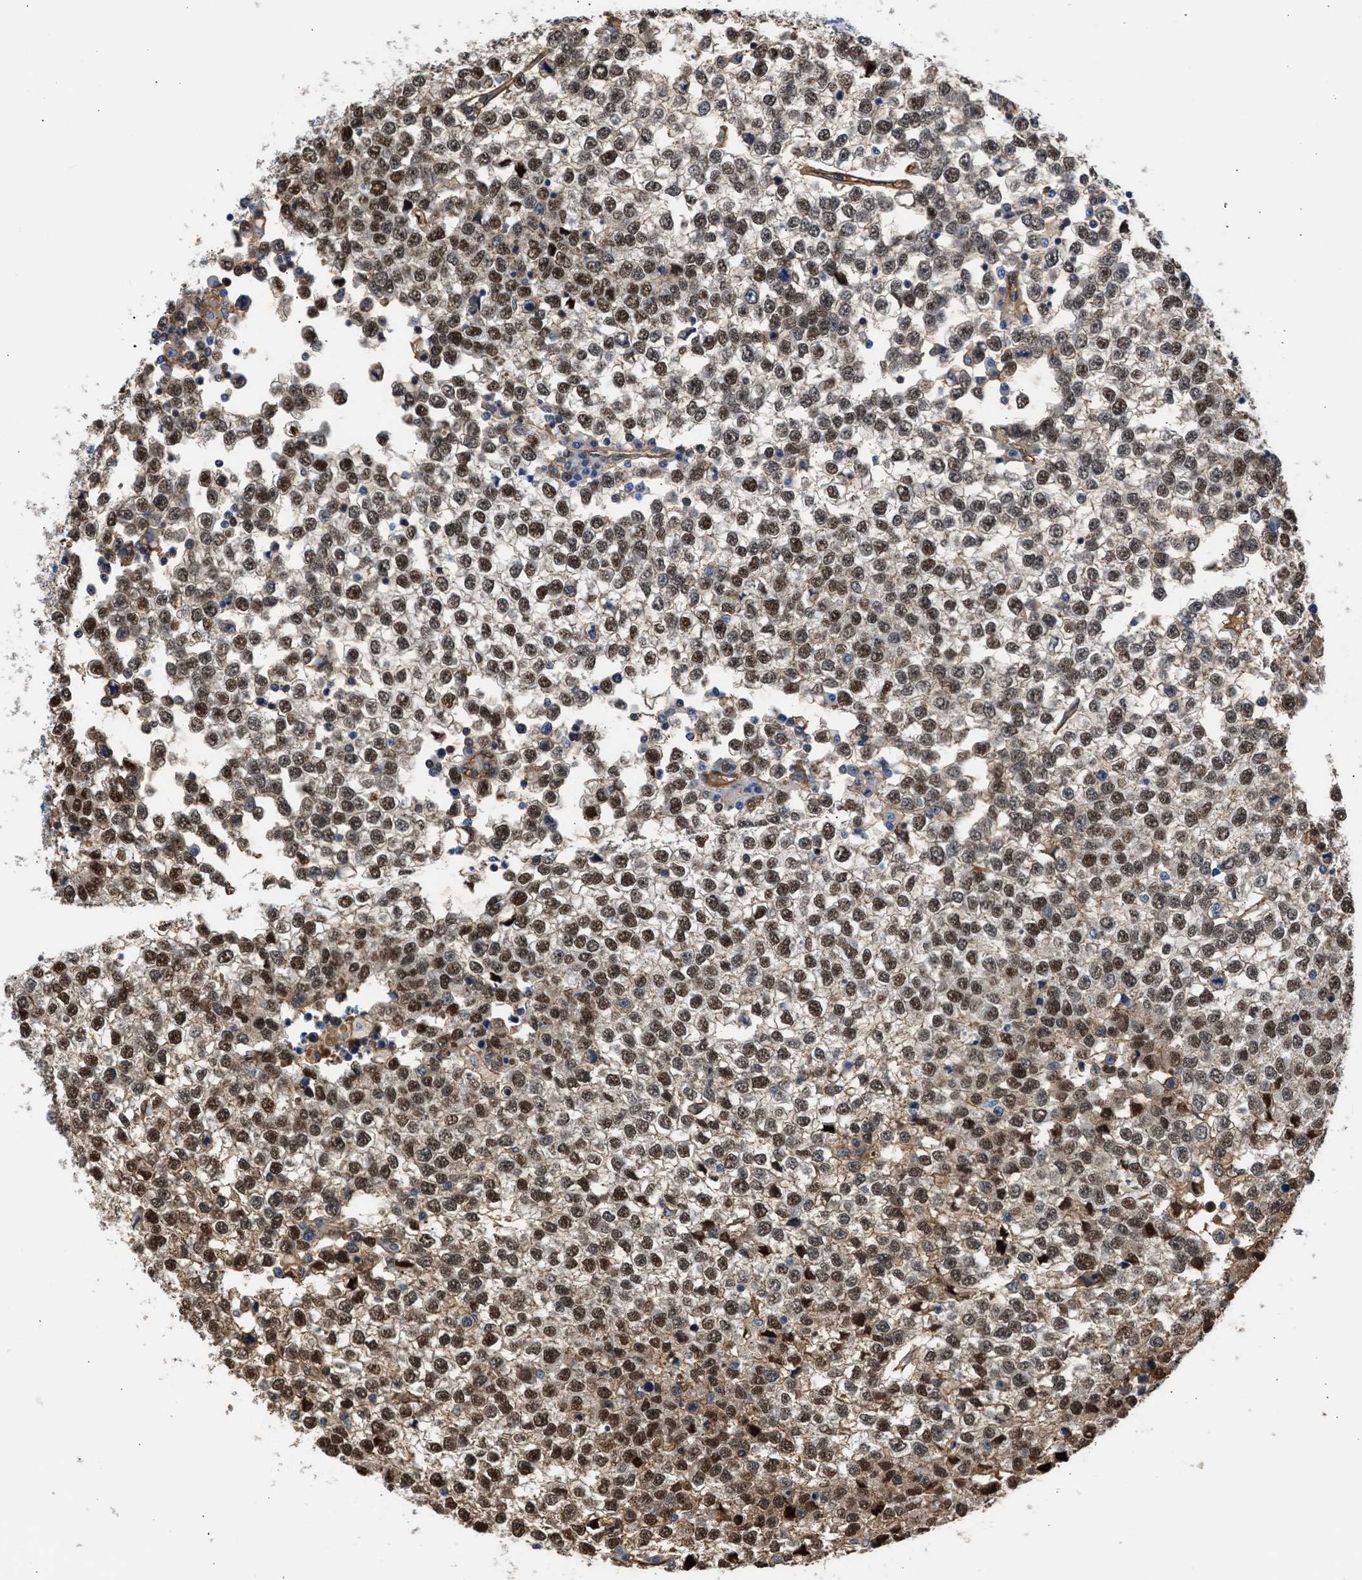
{"staining": {"intensity": "moderate", "quantity": ">75%", "location": "nuclear"}, "tissue": "testis cancer", "cell_type": "Tumor cells", "image_type": "cancer", "snomed": [{"axis": "morphology", "description": "Seminoma, NOS"}, {"axis": "topography", "description": "Testis"}], "caption": "Immunohistochemistry (IHC) (DAB (3,3'-diaminobenzidine)) staining of human testis seminoma reveals moderate nuclear protein expression in about >75% of tumor cells. The staining is performed using DAB (3,3'-diaminobenzidine) brown chromogen to label protein expression. The nuclei are counter-stained blue using hematoxylin.", "gene": "MAS1L", "patient": {"sex": "male", "age": 65}}